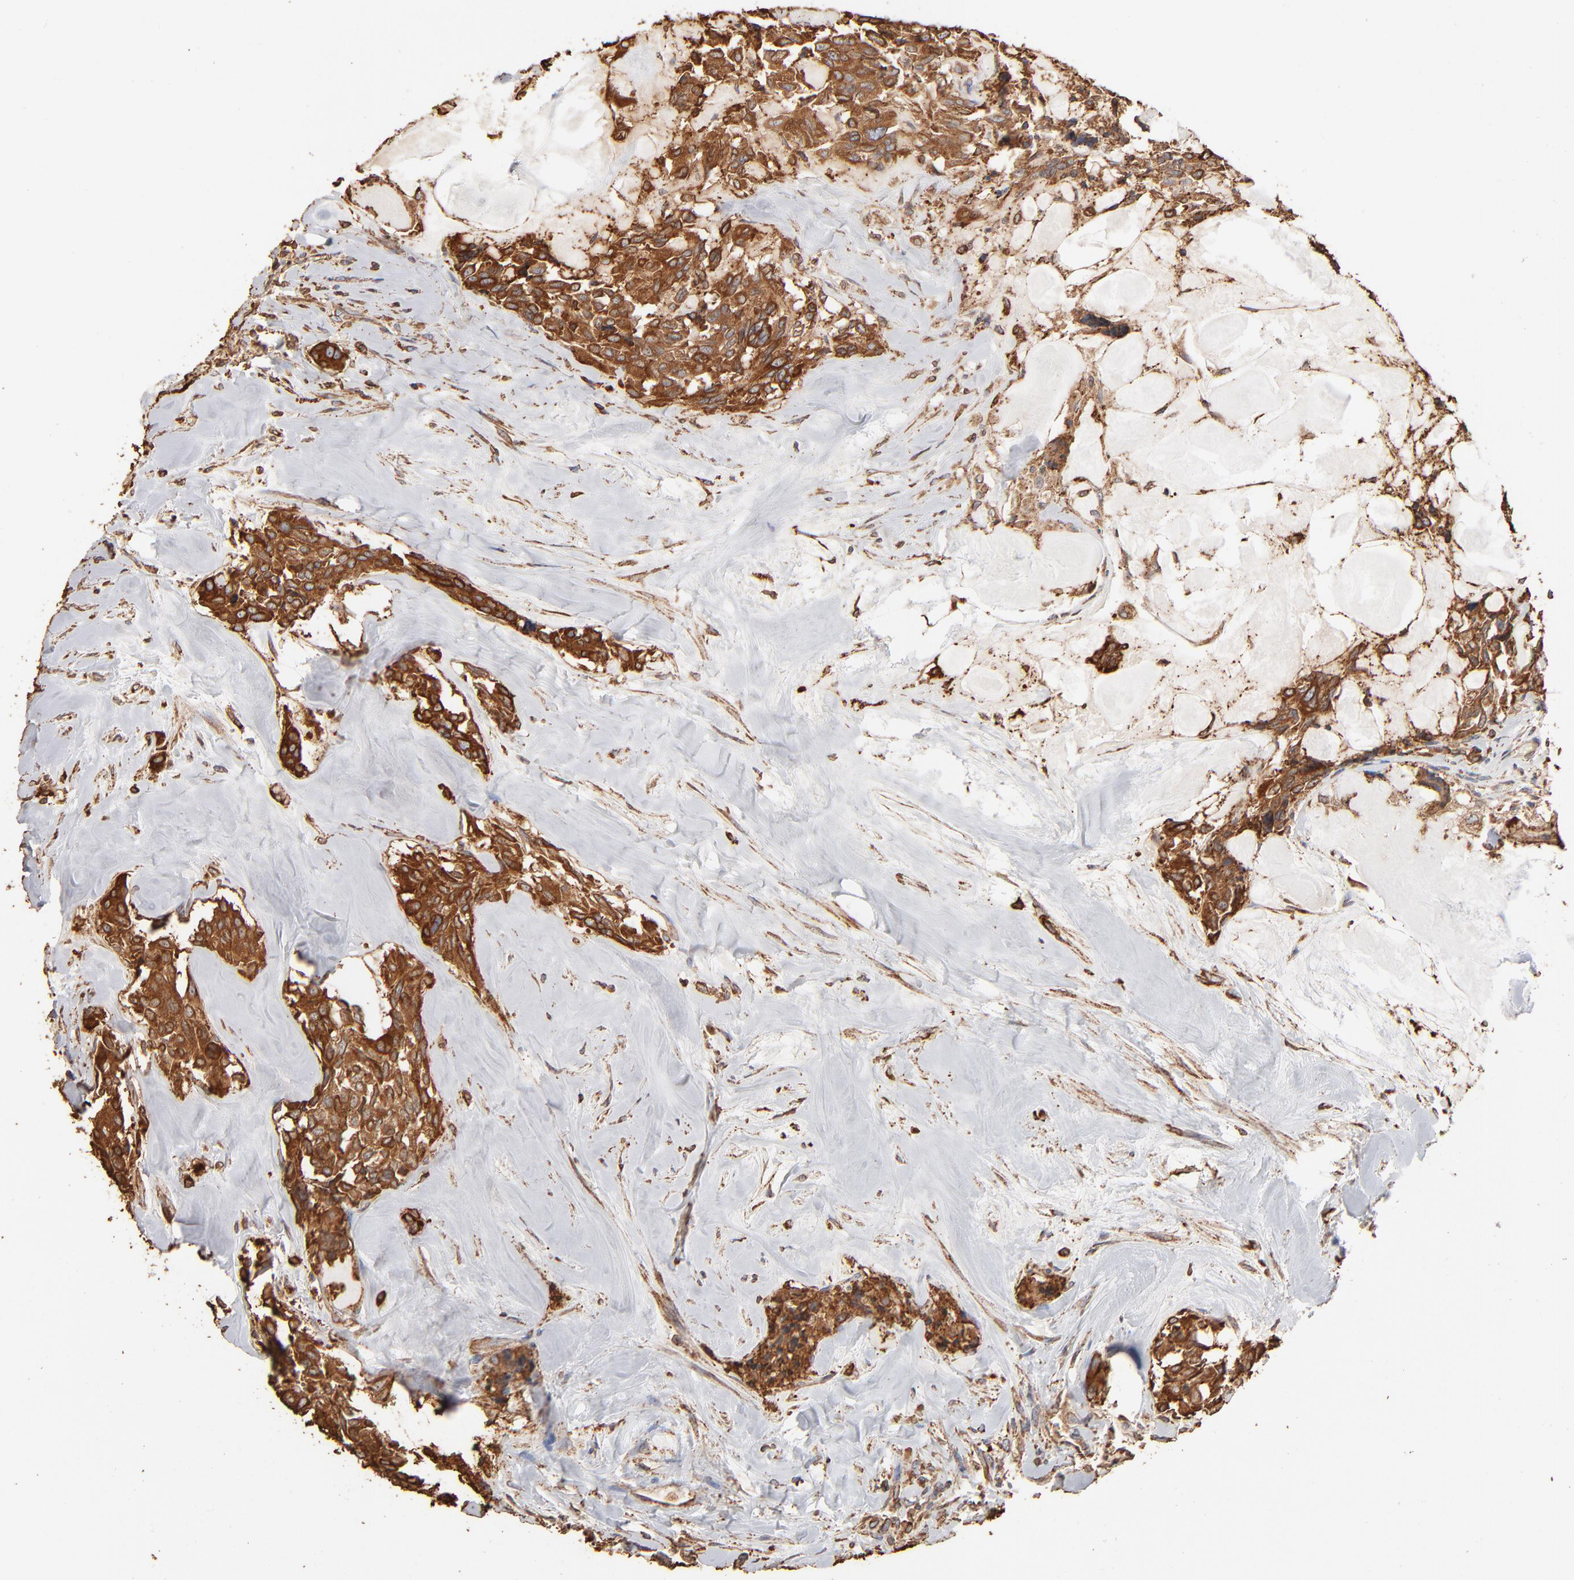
{"staining": {"intensity": "moderate", "quantity": ">75%", "location": "cytoplasmic/membranous"}, "tissue": "thyroid cancer", "cell_type": "Tumor cells", "image_type": "cancer", "snomed": [{"axis": "morphology", "description": "Carcinoma, NOS"}, {"axis": "morphology", "description": "Carcinoid, malignant, NOS"}, {"axis": "topography", "description": "Thyroid gland"}], "caption": "Thyroid cancer (carcinoma) stained with a protein marker exhibits moderate staining in tumor cells.", "gene": "PDIA3", "patient": {"sex": "male", "age": 33}}